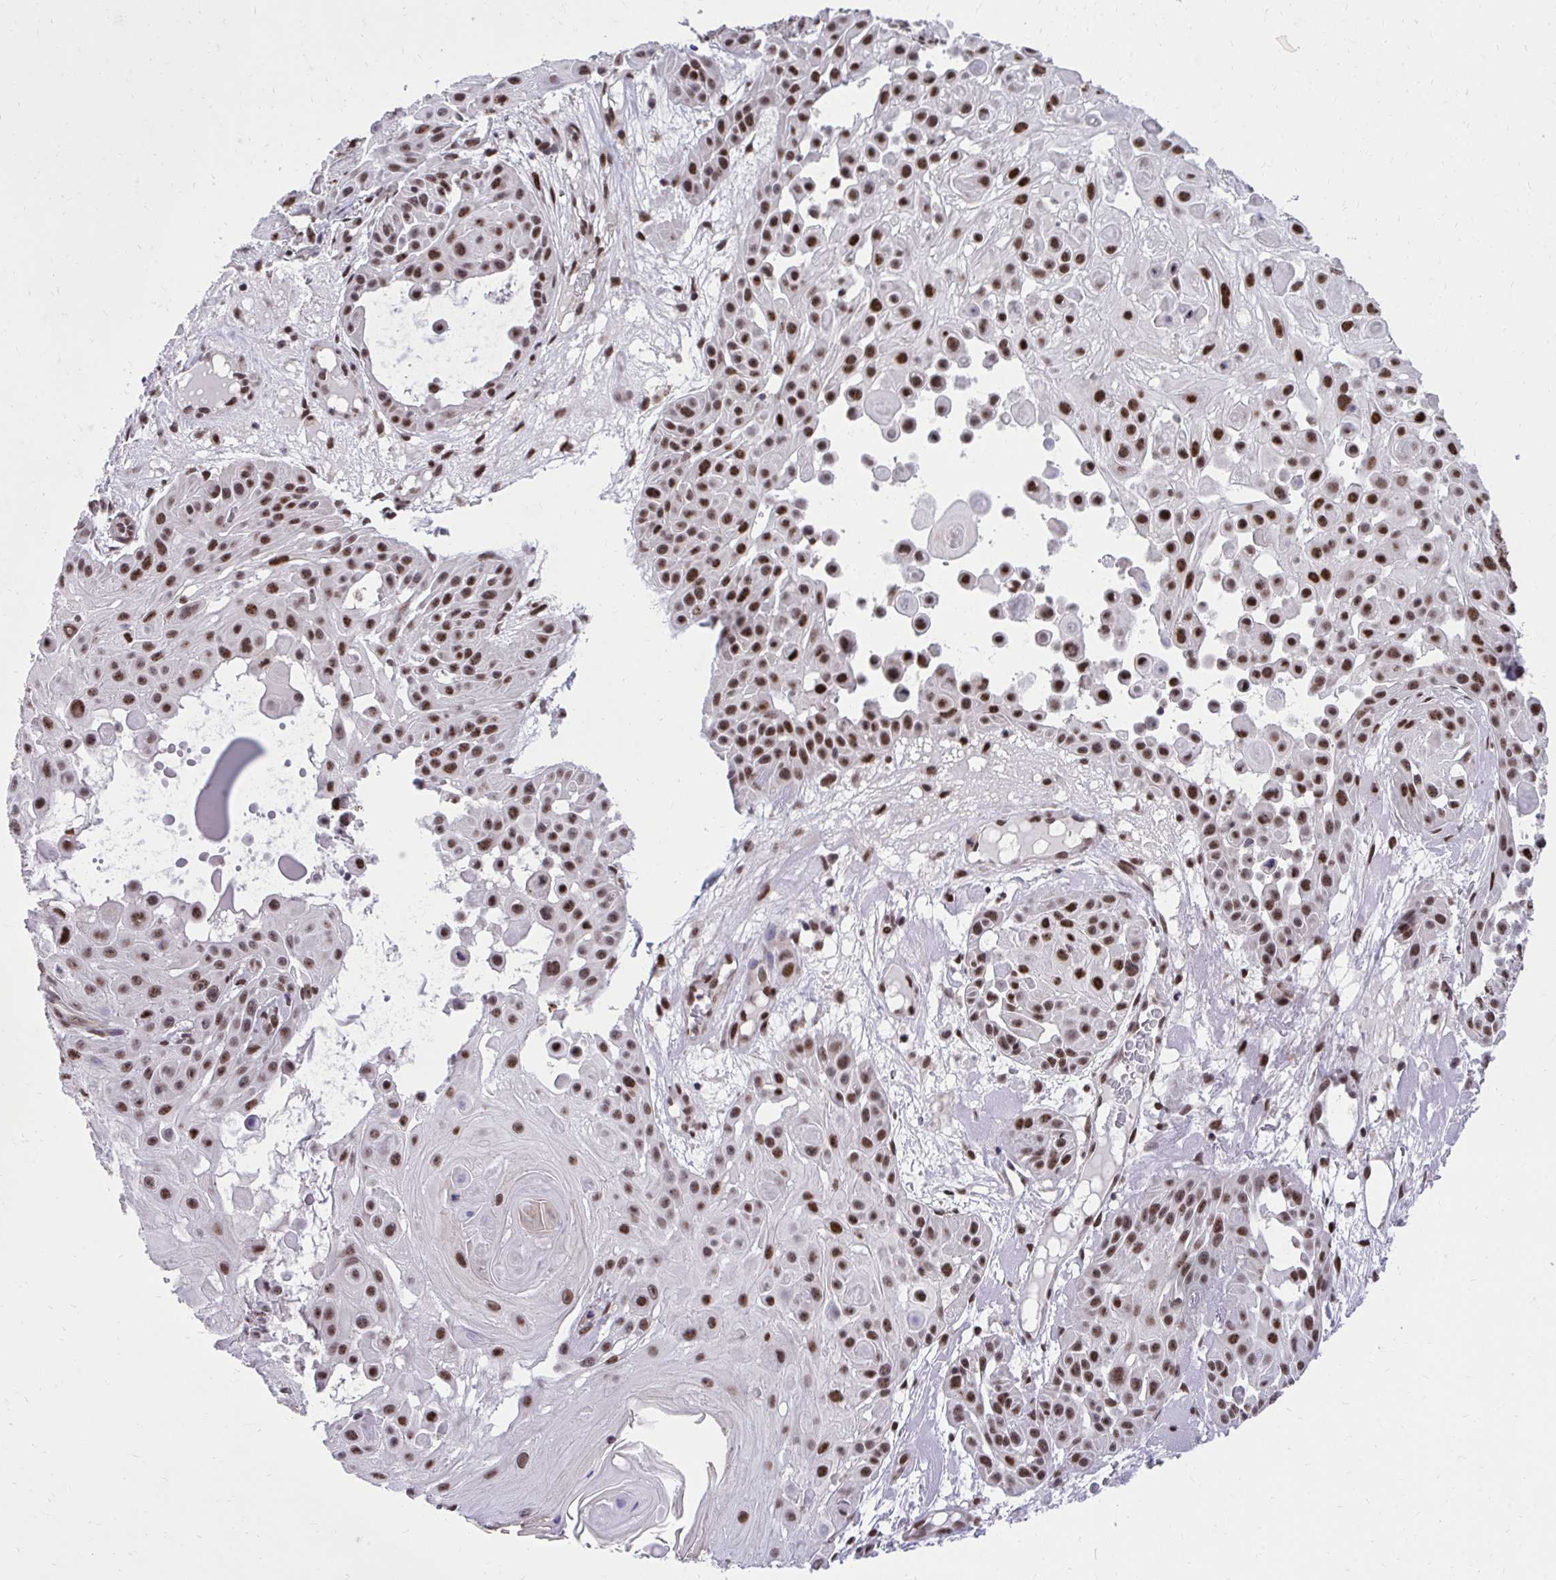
{"staining": {"intensity": "strong", "quantity": "25%-75%", "location": "nuclear"}, "tissue": "skin cancer", "cell_type": "Tumor cells", "image_type": "cancer", "snomed": [{"axis": "morphology", "description": "Squamous cell carcinoma, NOS"}, {"axis": "topography", "description": "Skin"}], "caption": "Skin cancer (squamous cell carcinoma) was stained to show a protein in brown. There is high levels of strong nuclear positivity in approximately 25%-75% of tumor cells. Immunohistochemistry stains the protein of interest in brown and the nuclei are stained blue.", "gene": "HOXA4", "patient": {"sex": "male", "age": 91}}